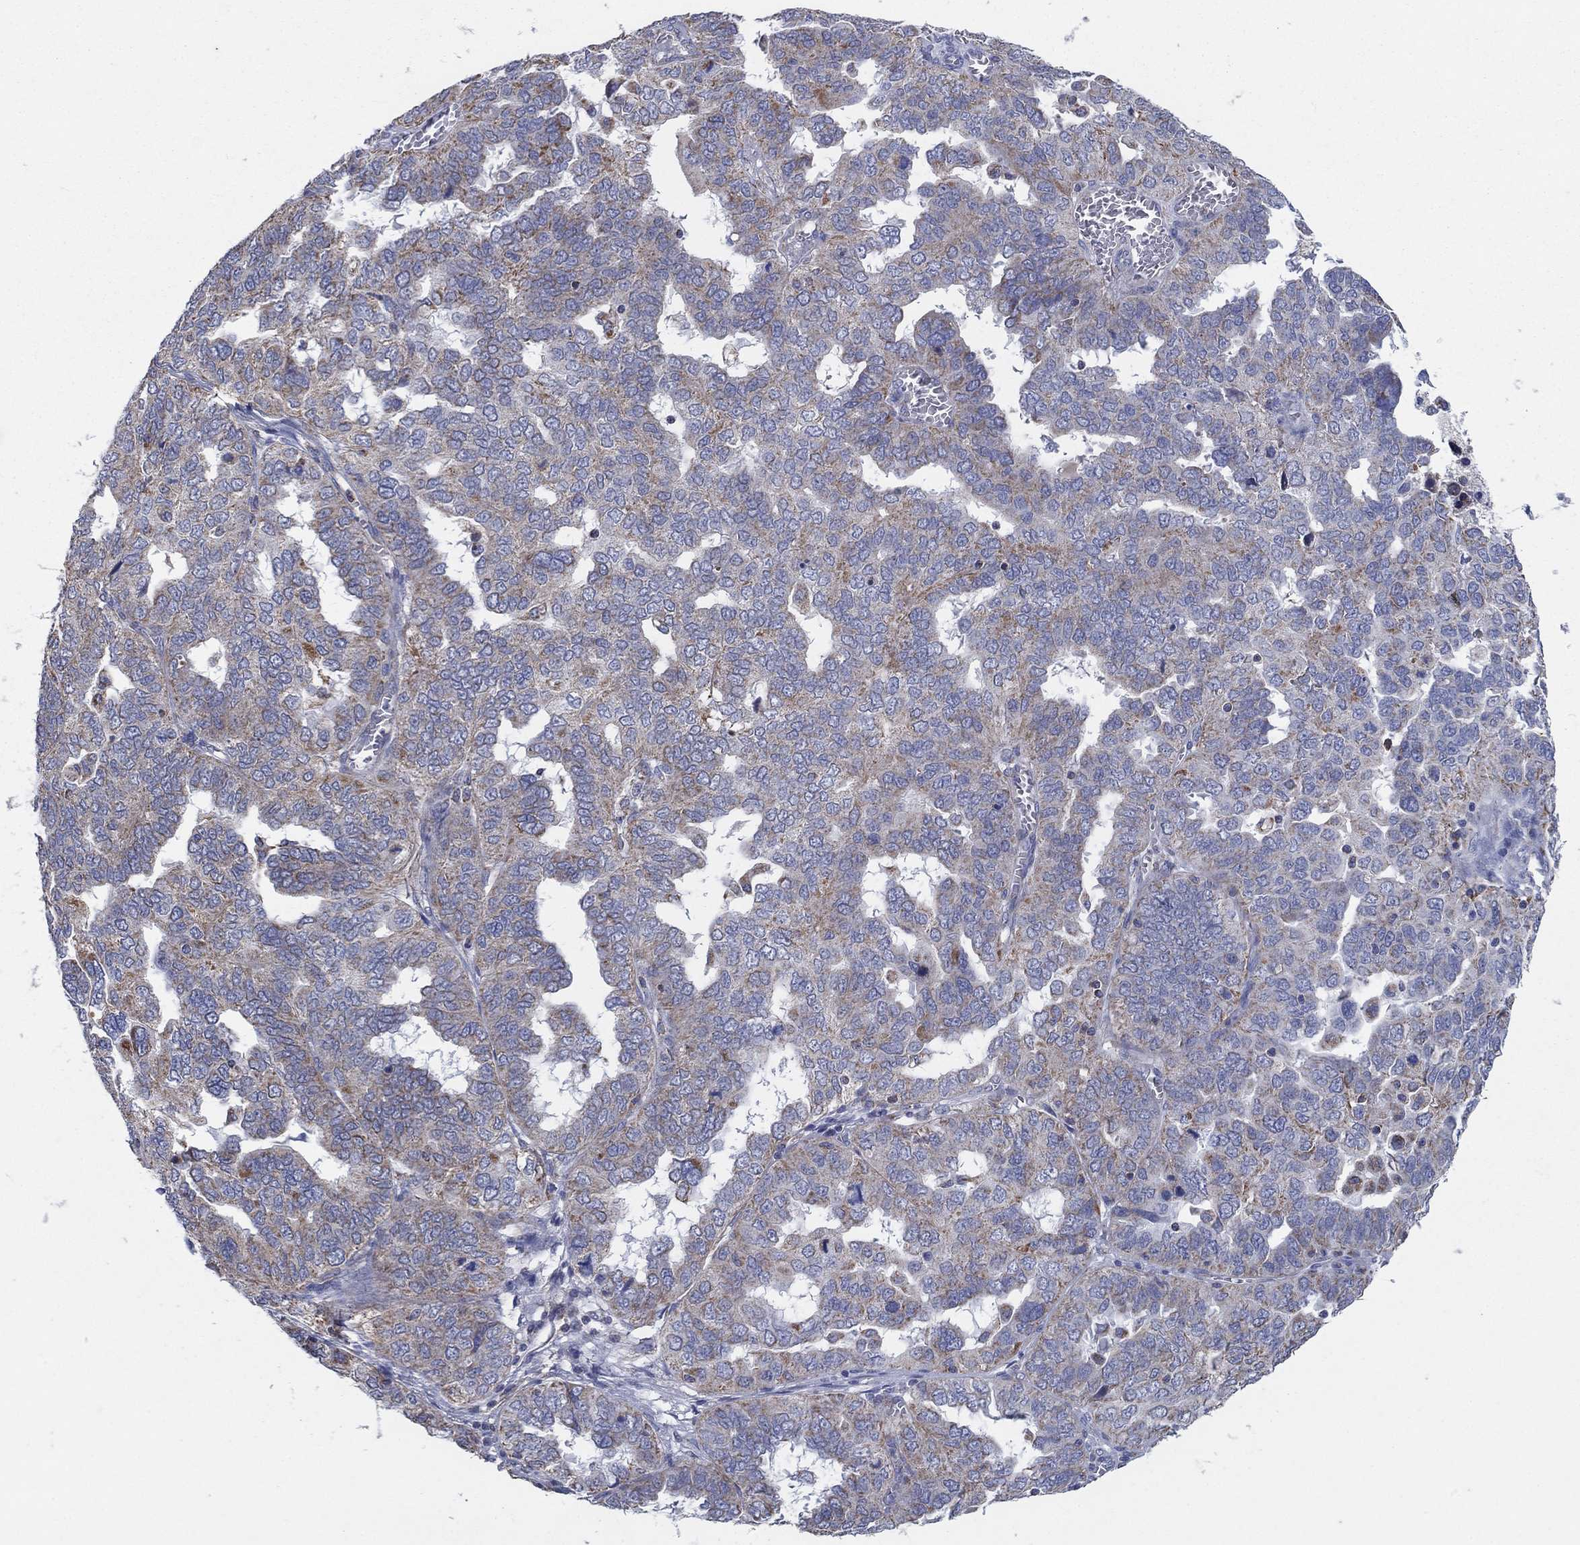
{"staining": {"intensity": "moderate", "quantity": "25%-75%", "location": "cytoplasmic/membranous"}, "tissue": "ovarian cancer", "cell_type": "Tumor cells", "image_type": "cancer", "snomed": [{"axis": "morphology", "description": "Carcinoma, endometroid"}, {"axis": "topography", "description": "Soft tissue"}, {"axis": "topography", "description": "Ovary"}], "caption": "Moderate cytoplasmic/membranous expression for a protein is appreciated in approximately 25%-75% of tumor cells of ovarian cancer using immunohistochemistry (IHC).", "gene": "C9orf85", "patient": {"sex": "female", "age": 52}}